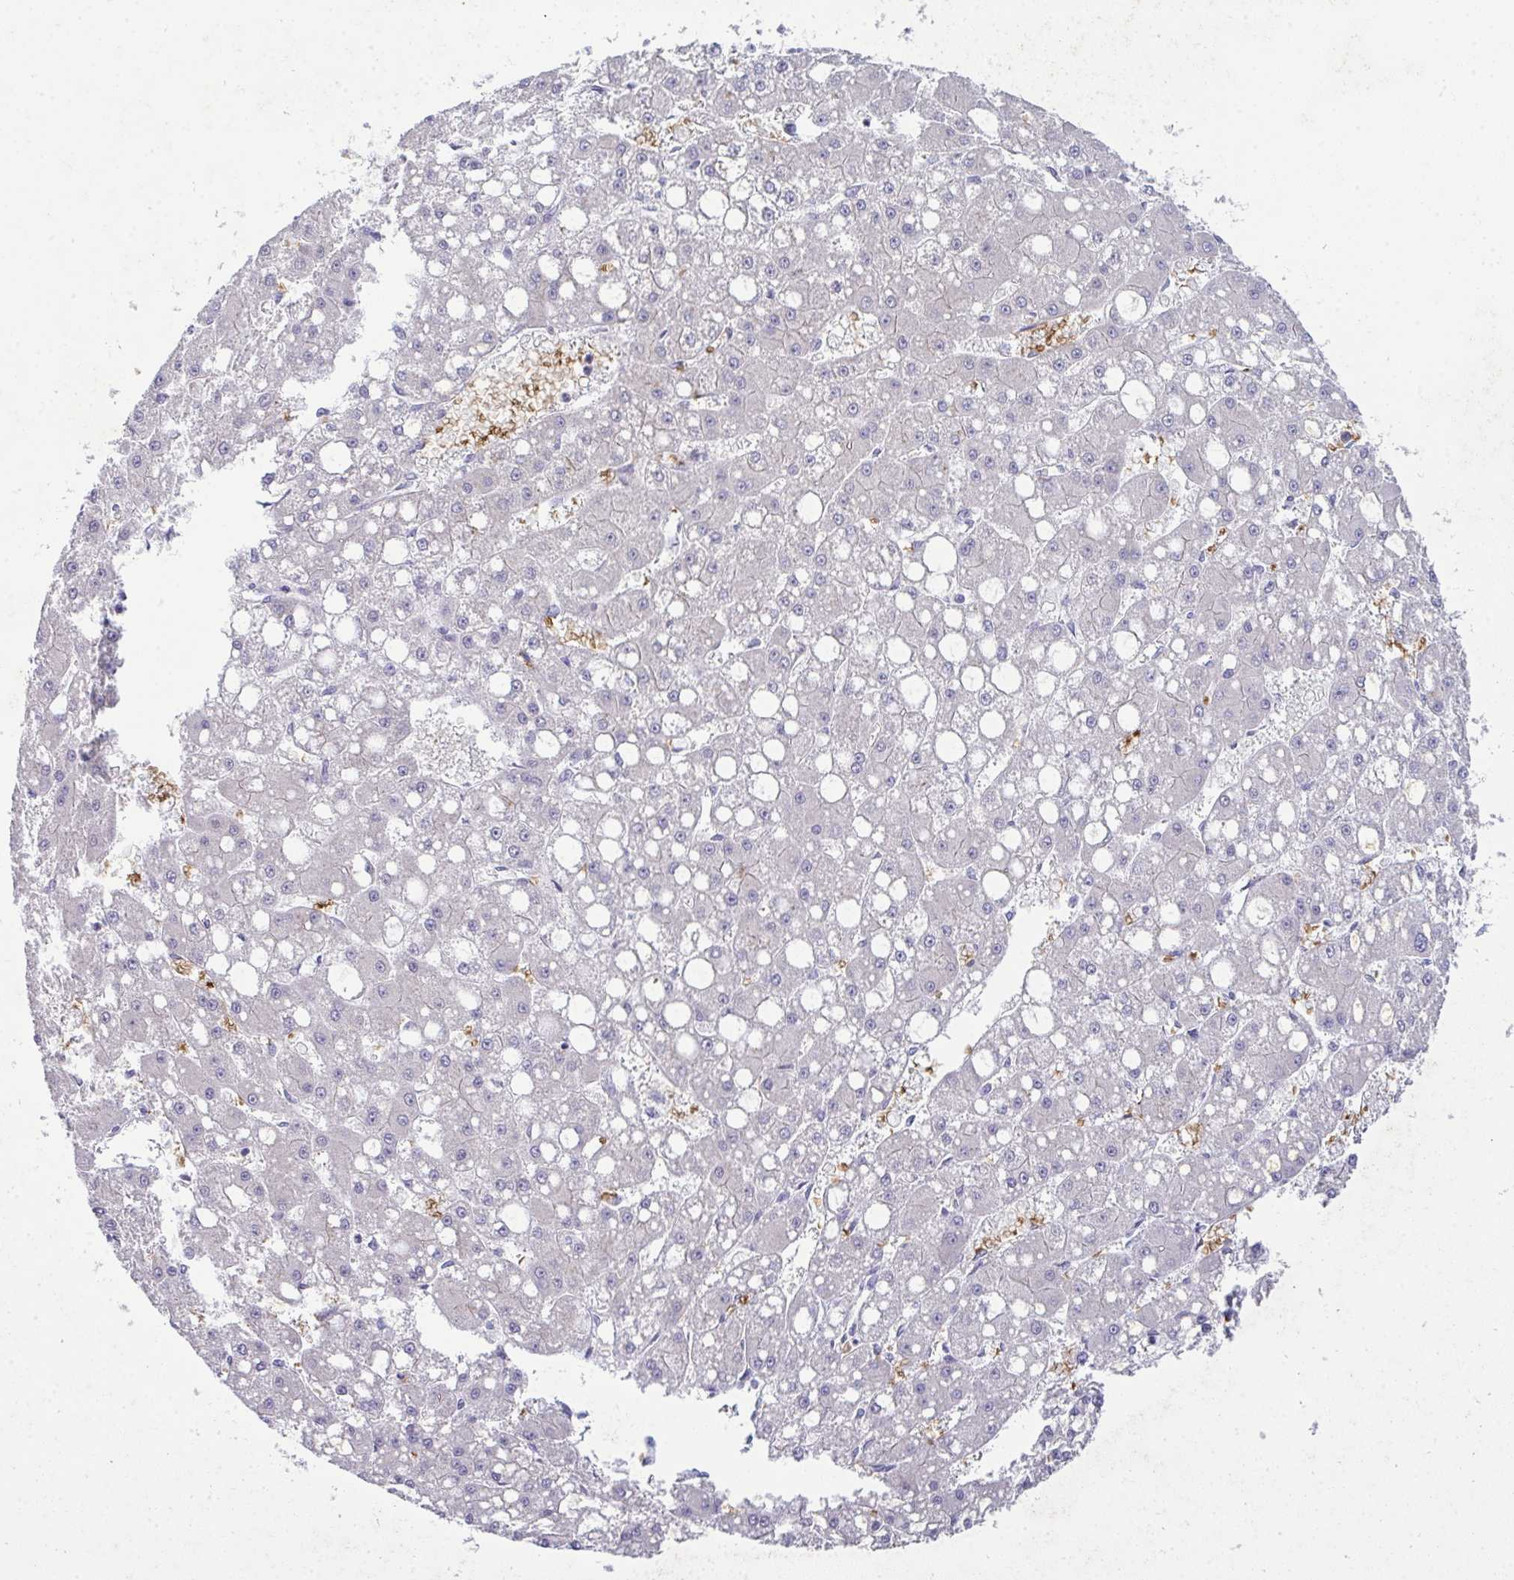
{"staining": {"intensity": "negative", "quantity": "none", "location": "none"}, "tissue": "liver cancer", "cell_type": "Tumor cells", "image_type": "cancer", "snomed": [{"axis": "morphology", "description": "Carcinoma, Hepatocellular, NOS"}, {"axis": "topography", "description": "Liver"}], "caption": "A high-resolution histopathology image shows immunohistochemistry (IHC) staining of liver hepatocellular carcinoma, which reveals no significant positivity in tumor cells.", "gene": "SPTB", "patient": {"sex": "male", "age": 67}}